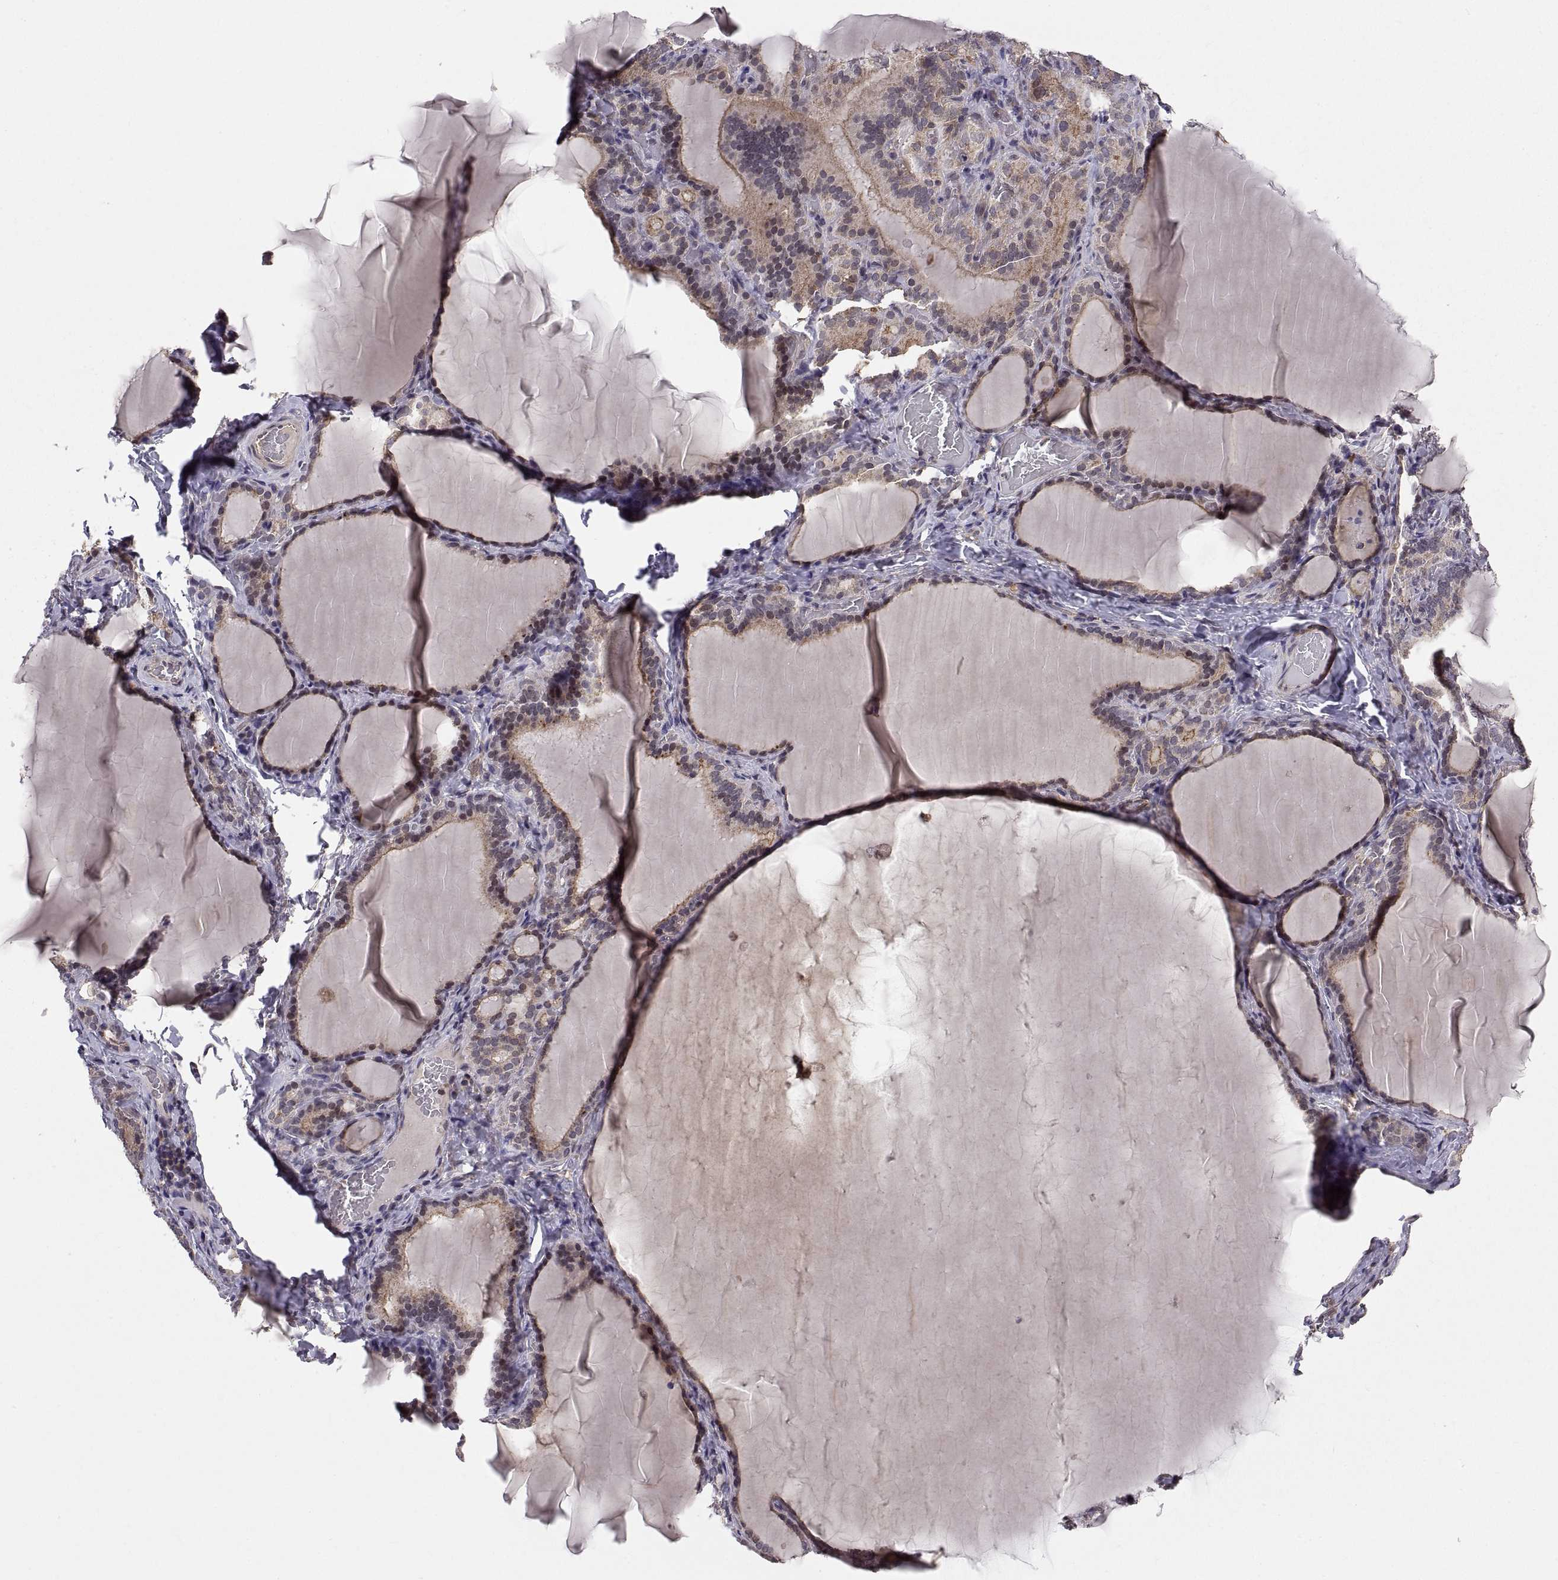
{"staining": {"intensity": "weak", "quantity": ">75%", "location": "cytoplasmic/membranous"}, "tissue": "thyroid gland", "cell_type": "Glandular cells", "image_type": "normal", "snomed": [{"axis": "morphology", "description": "Normal tissue, NOS"}, {"axis": "morphology", "description": "Hyperplasia, NOS"}, {"axis": "topography", "description": "Thyroid gland"}], "caption": "This is a photomicrograph of immunohistochemistry staining of normal thyroid gland, which shows weak staining in the cytoplasmic/membranous of glandular cells.", "gene": "ABL2", "patient": {"sex": "female", "age": 27}}